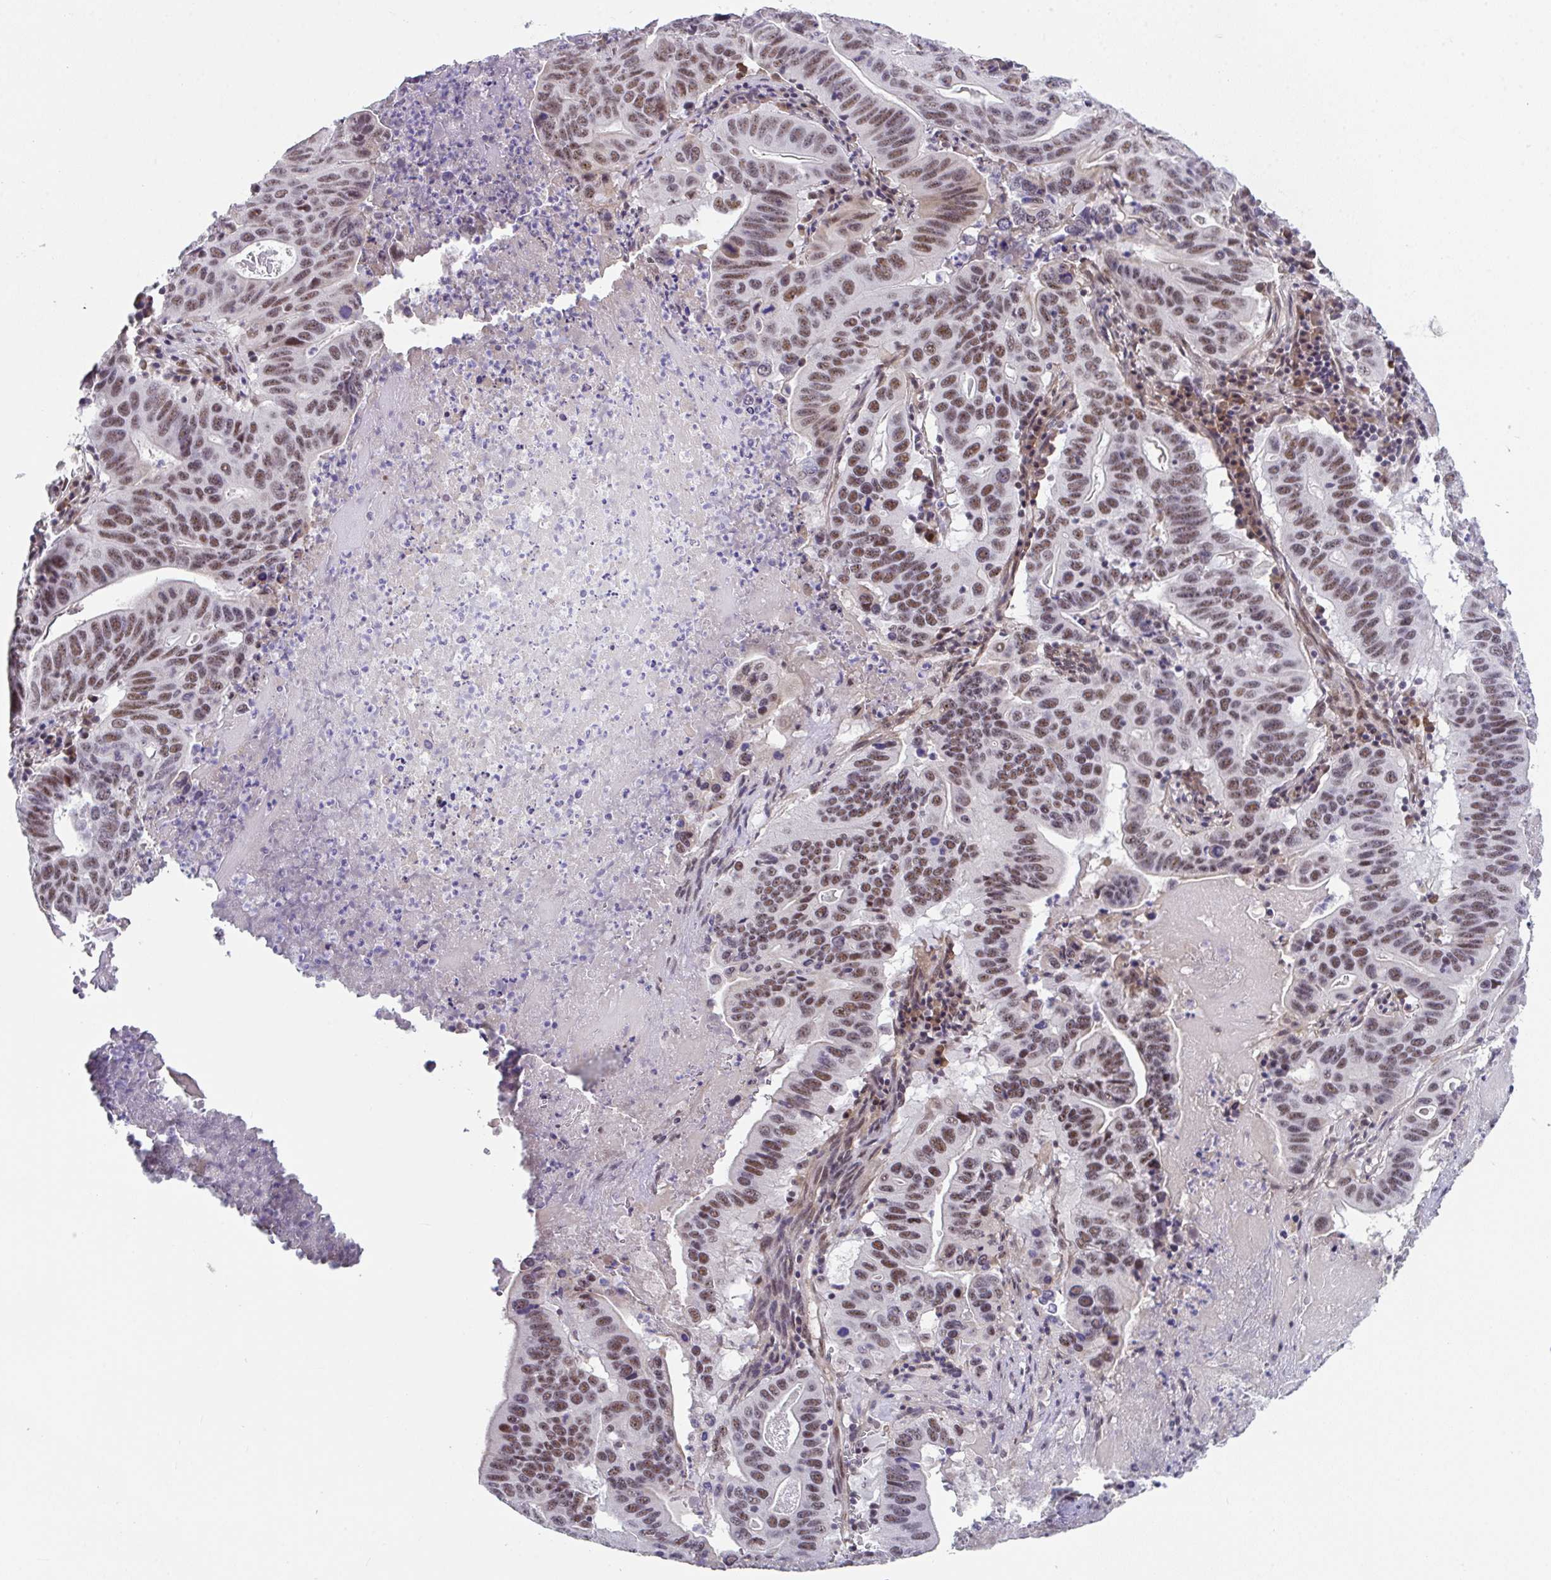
{"staining": {"intensity": "moderate", "quantity": ">75%", "location": "nuclear"}, "tissue": "lung cancer", "cell_type": "Tumor cells", "image_type": "cancer", "snomed": [{"axis": "morphology", "description": "Adenocarcinoma, NOS"}, {"axis": "topography", "description": "Lung"}], "caption": "The immunohistochemical stain labels moderate nuclear positivity in tumor cells of lung cancer tissue. The protein is stained brown, and the nuclei are stained in blue (DAB (3,3'-diaminobenzidine) IHC with brightfield microscopy, high magnification).", "gene": "RBBP6", "patient": {"sex": "female", "age": 60}}